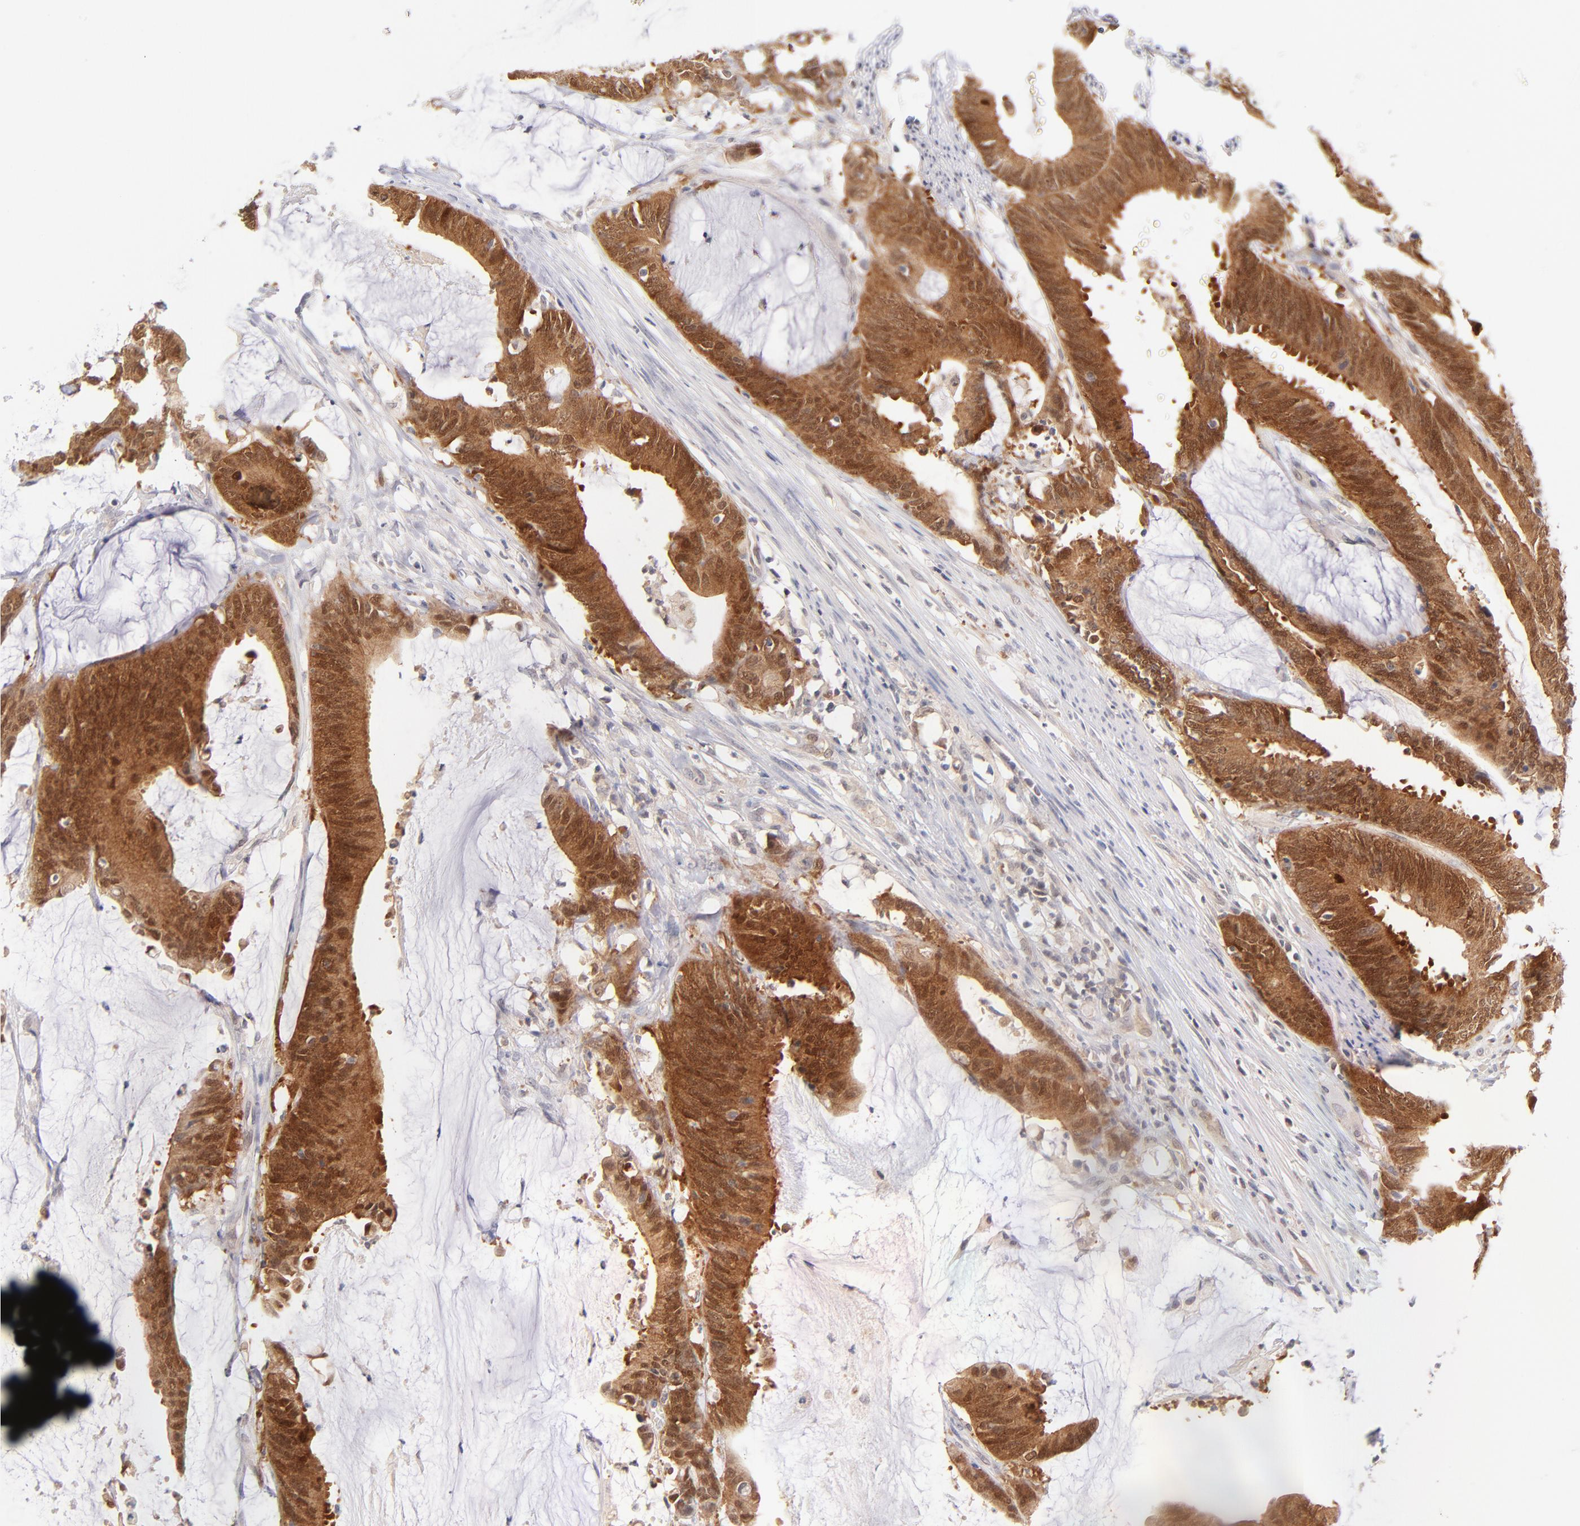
{"staining": {"intensity": "strong", "quantity": ">75%", "location": "cytoplasmic/membranous"}, "tissue": "colorectal cancer", "cell_type": "Tumor cells", "image_type": "cancer", "snomed": [{"axis": "morphology", "description": "Adenocarcinoma, NOS"}, {"axis": "topography", "description": "Rectum"}], "caption": "Human colorectal cancer (adenocarcinoma) stained with a protein marker displays strong staining in tumor cells.", "gene": "CASP6", "patient": {"sex": "female", "age": 66}}